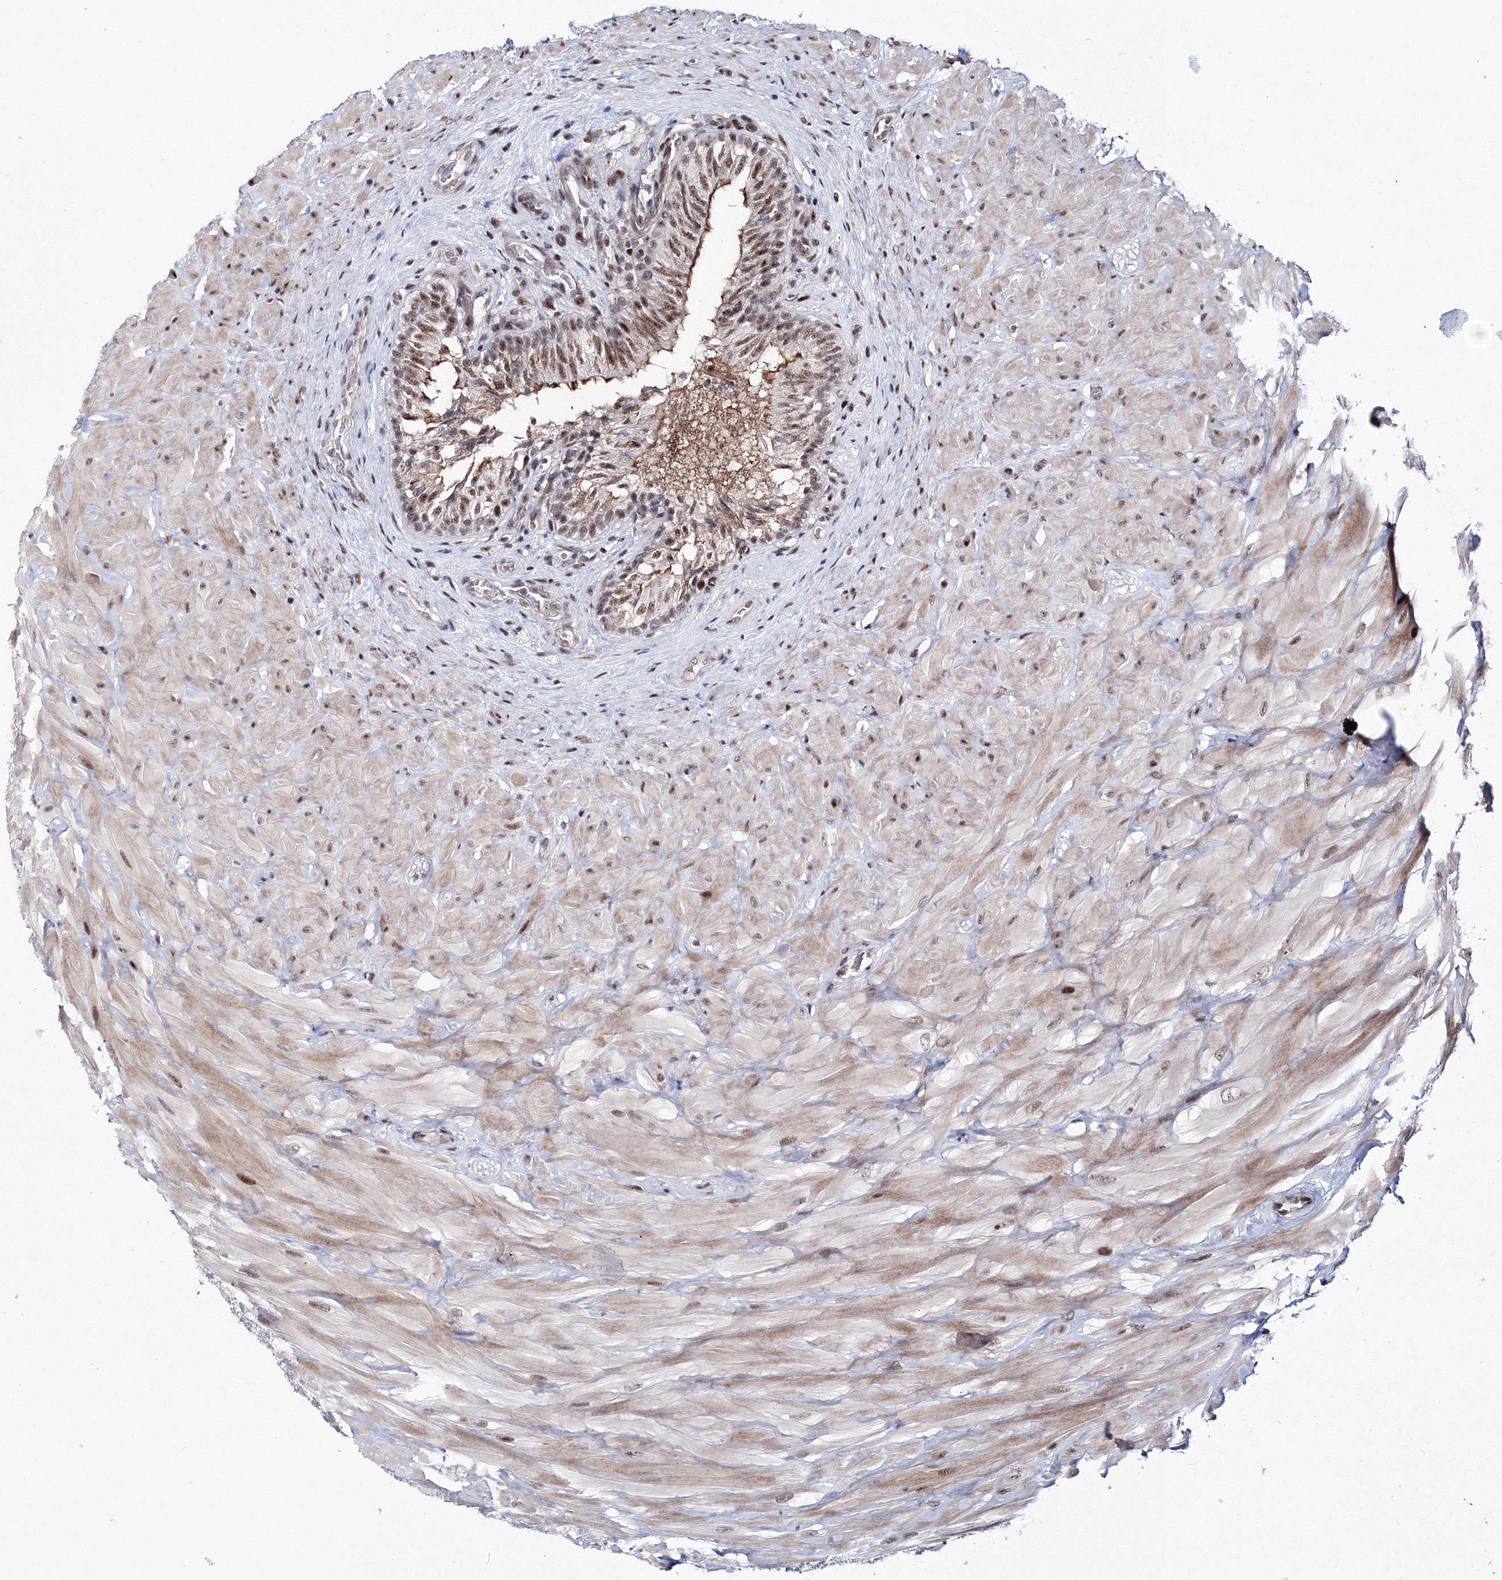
{"staining": {"intensity": "moderate", "quantity": ">75%", "location": "nuclear"}, "tissue": "epididymis", "cell_type": "Glandular cells", "image_type": "normal", "snomed": [{"axis": "morphology", "description": "Normal tissue, NOS"}, {"axis": "topography", "description": "Soft tissue"}, {"axis": "topography", "description": "Epididymis"}], "caption": "Immunohistochemistry photomicrograph of unremarkable epididymis stained for a protein (brown), which displays medium levels of moderate nuclear staining in about >75% of glandular cells.", "gene": "TATDN2", "patient": {"sex": "male", "age": 26}}